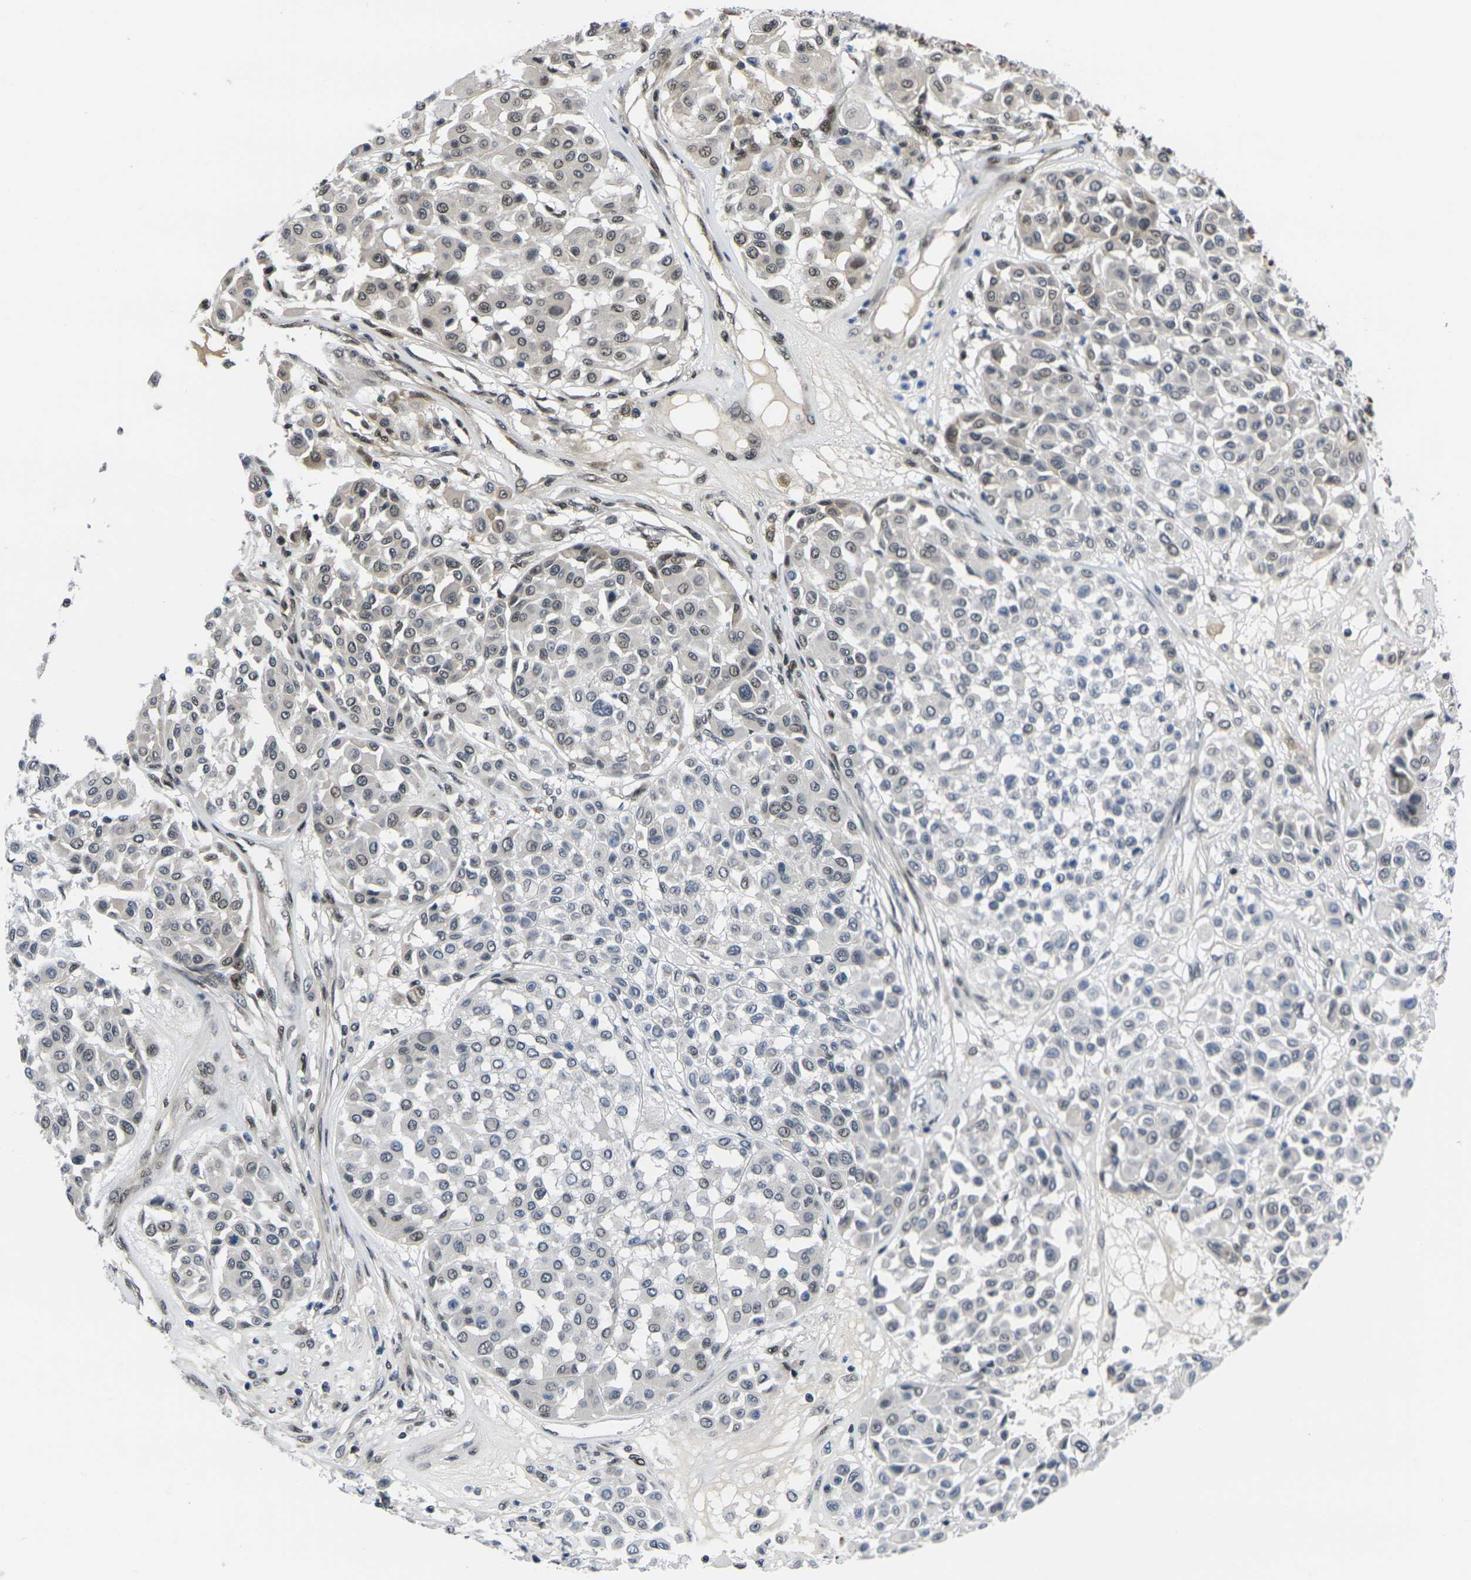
{"staining": {"intensity": "moderate", "quantity": "<25%", "location": "nuclear"}, "tissue": "melanoma", "cell_type": "Tumor cells", "image_type": "cancer", "snomed": [{"axis": "morphology", "description": "Malignant melanoma, Metastatic site"}, {"axis": "topography", "description": "Soft tissue"}], "caption": "DAB immunohistochemical staining of melanoma displays moderate nuclear protein positivity in about <25% of tumor cells. The staining was performed using DAB (3,3'-diaminobenzidine), with brown indicating positive protein expression. Nuclei are stained blue with hematoxylin.", "gene": "RBM7", "patient": {"sex": "male", "age": 41}}